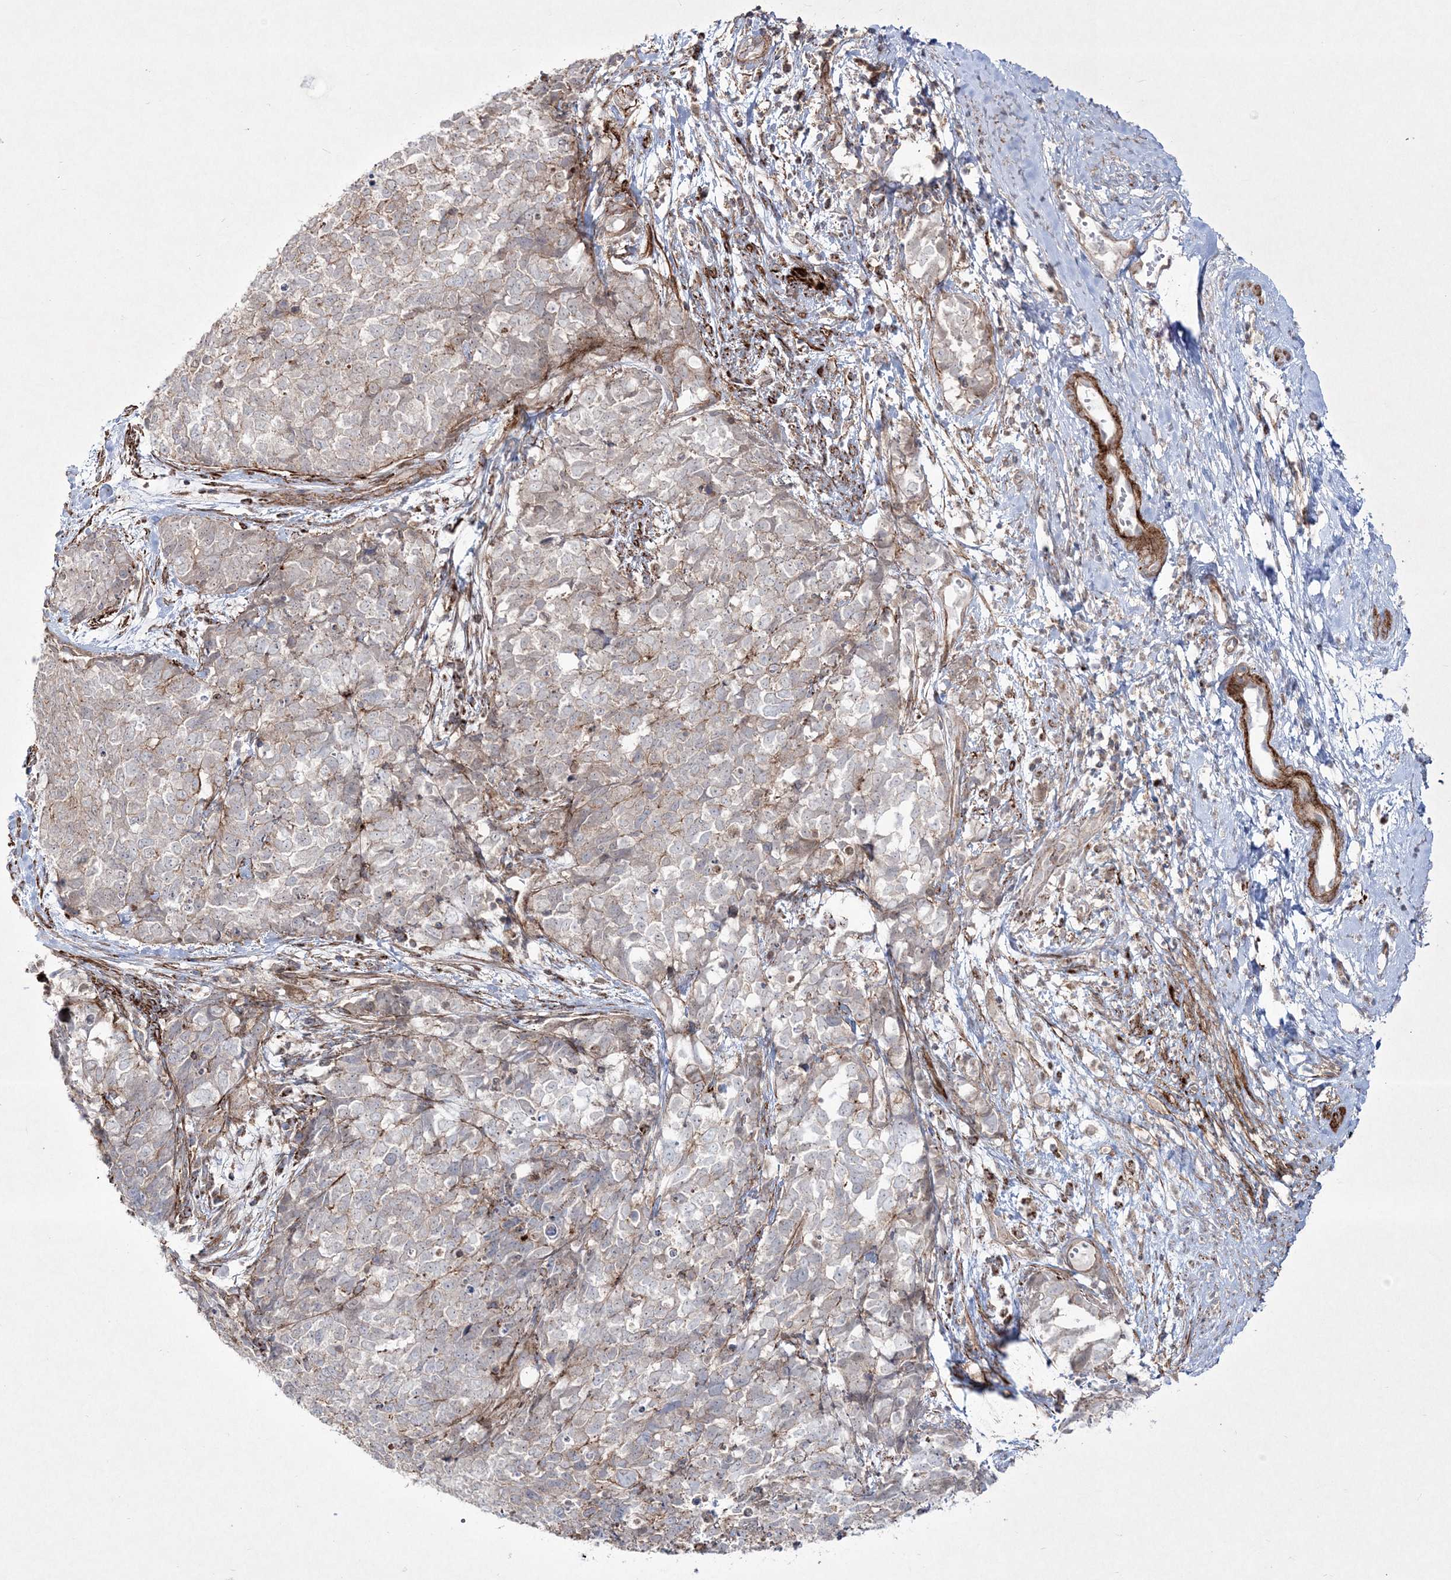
{"staining": {"intensity": "weak", "quantity": "<25%", "location": "cytoplasmic/membranous"}, "tissue": "cervical cancer", "cell_type": "Tumor cells", "image_type": "cancer", "snomed": [{"axis": "morphology", "description": "Squamous cell carcinoma, NOS"}, {"axis": "topography", "description": "Cervix"}], "caption": "Human cervical squamous cell carcinoma stained for a protein using IHC displays no positivity in tumor cells.", "gene": "RICTOR", "patient": {"sex": "female", "age": 63}}